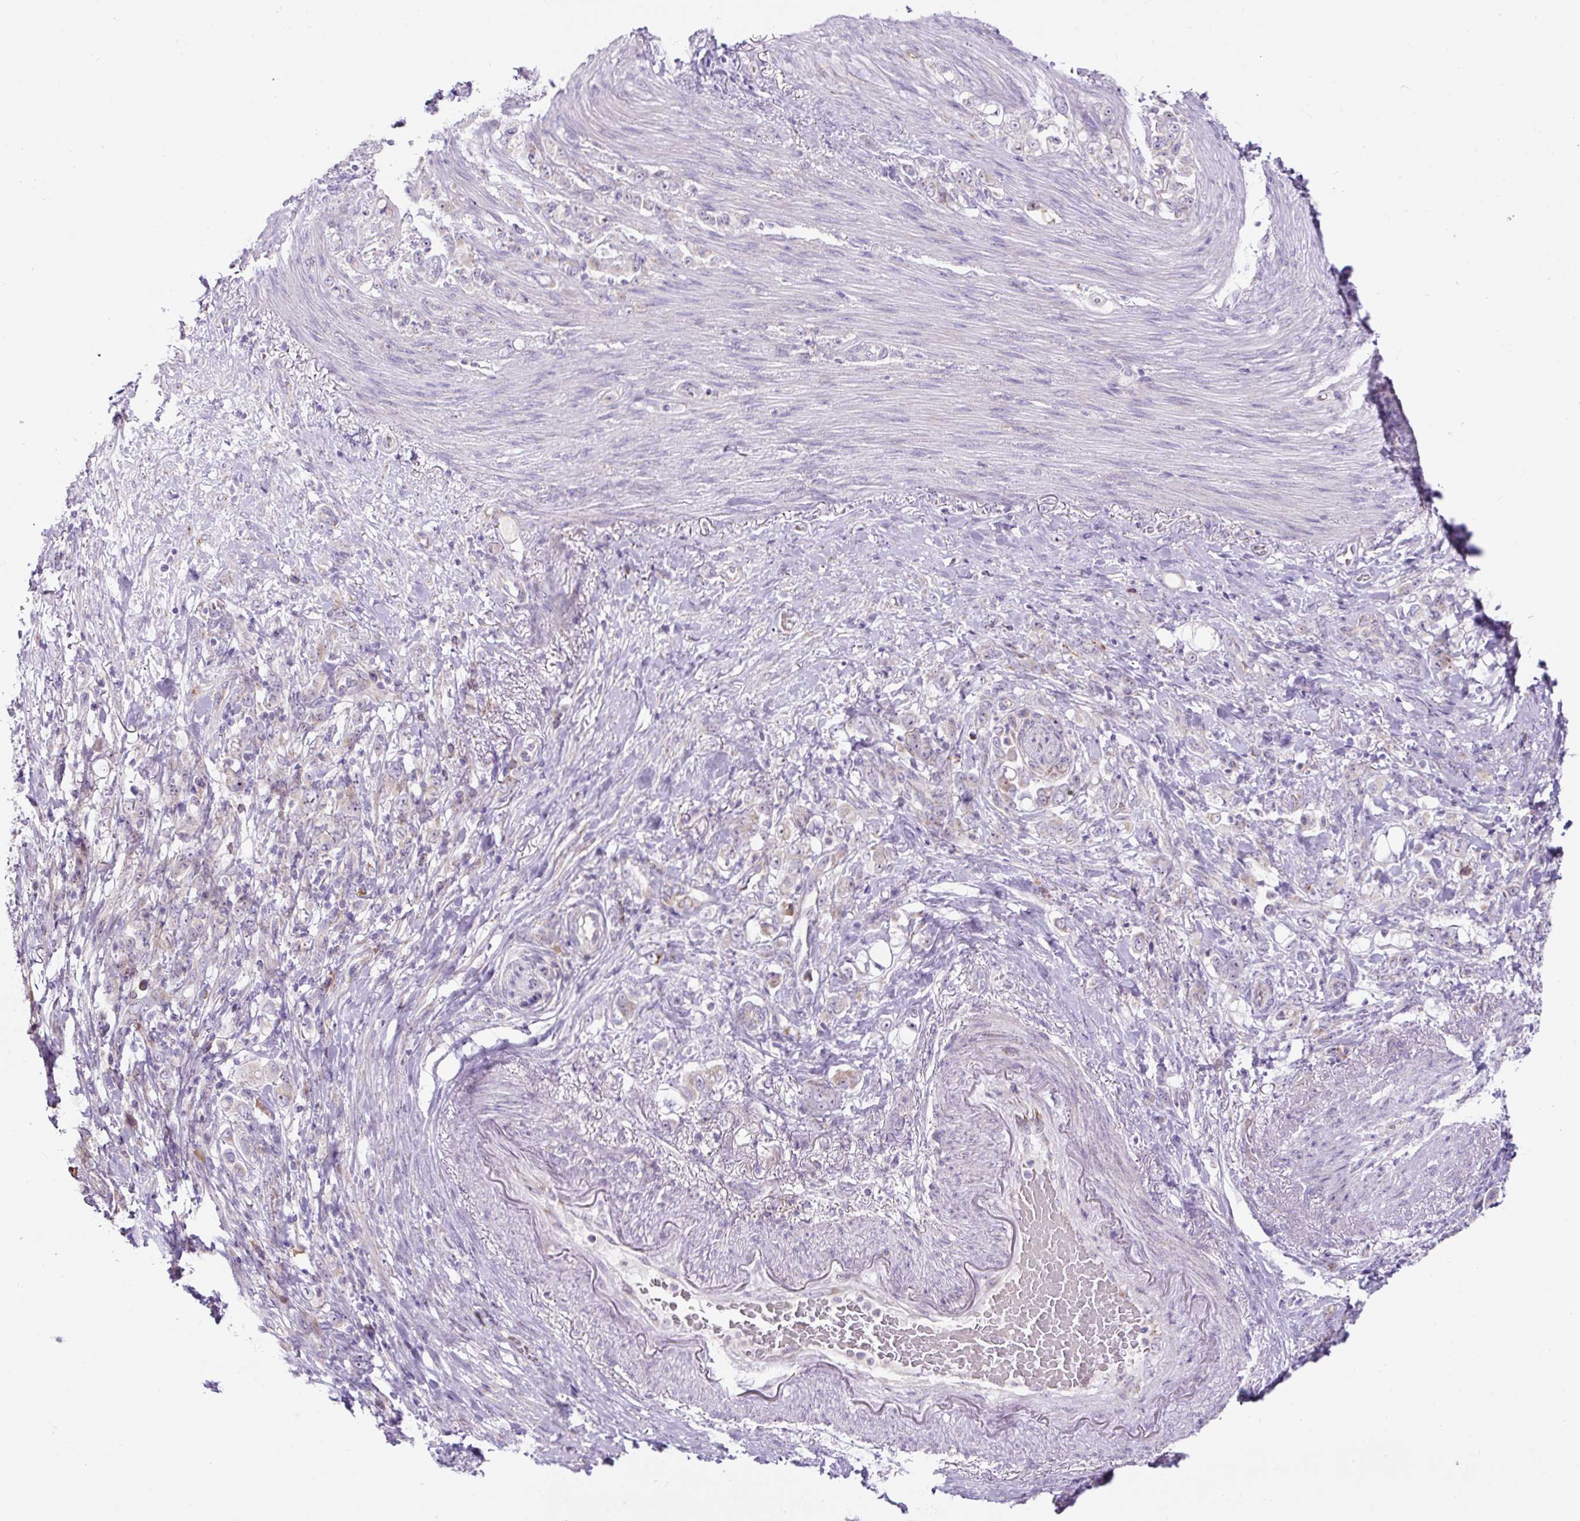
{"staining": {"intensity": "negative", "quantity": "none", "location": "none"}, "tissue": "stomach cancer", "cell_type": "Tumor cells", "image_type": "cancer", "snomed": [{"axis": "morphology", "description": "Adenocarcinoma, NOS"}, {"axis": "topography", "description": "Stomach"}], "caption": "Tumor cells are negative for protein expression in human stomach adenocarcinoma.", "gene": "ZNF596", "patient": {"sex": "female", "age": 79}}